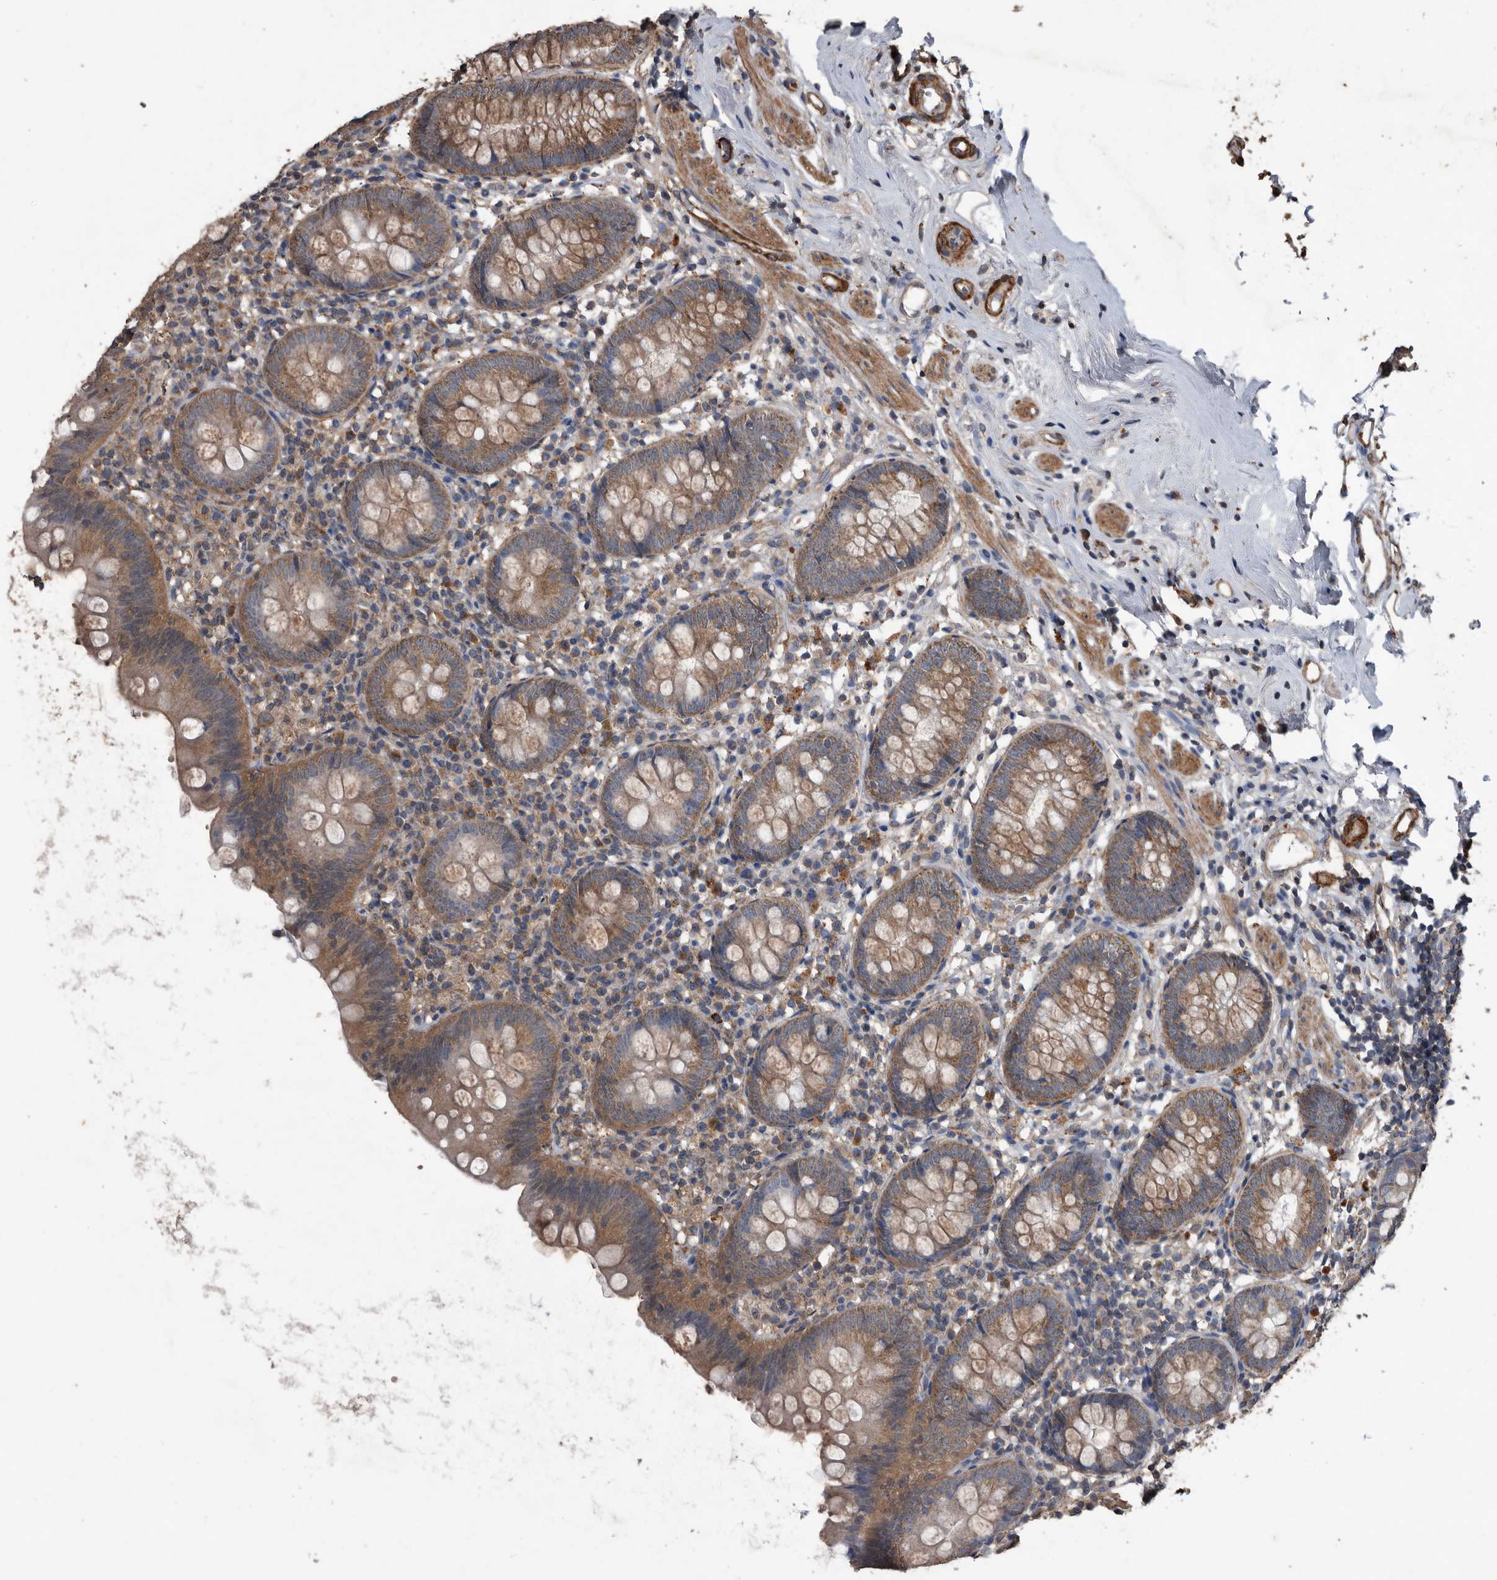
{"staining": {"intensity": "moderate", "quantity": ">75%", "location": "cytoplasmic/membranous"}, "tissue": "appendix", "cell_type": "Glandular cells", "image_type": "normal", "snomed": [{"axis": "morphology", "description": "Normal tissue, NOS"}, {"axis": "topography", "description": "Appendix"}], "caption": "Normal appendix exhibits moderate cytoplasmic/membranous staining in about >75% of glandular cells, visualized by immunohistochemistry.", "gene": "NRBP1", "patient": {"sex": "female", "age": 62}}